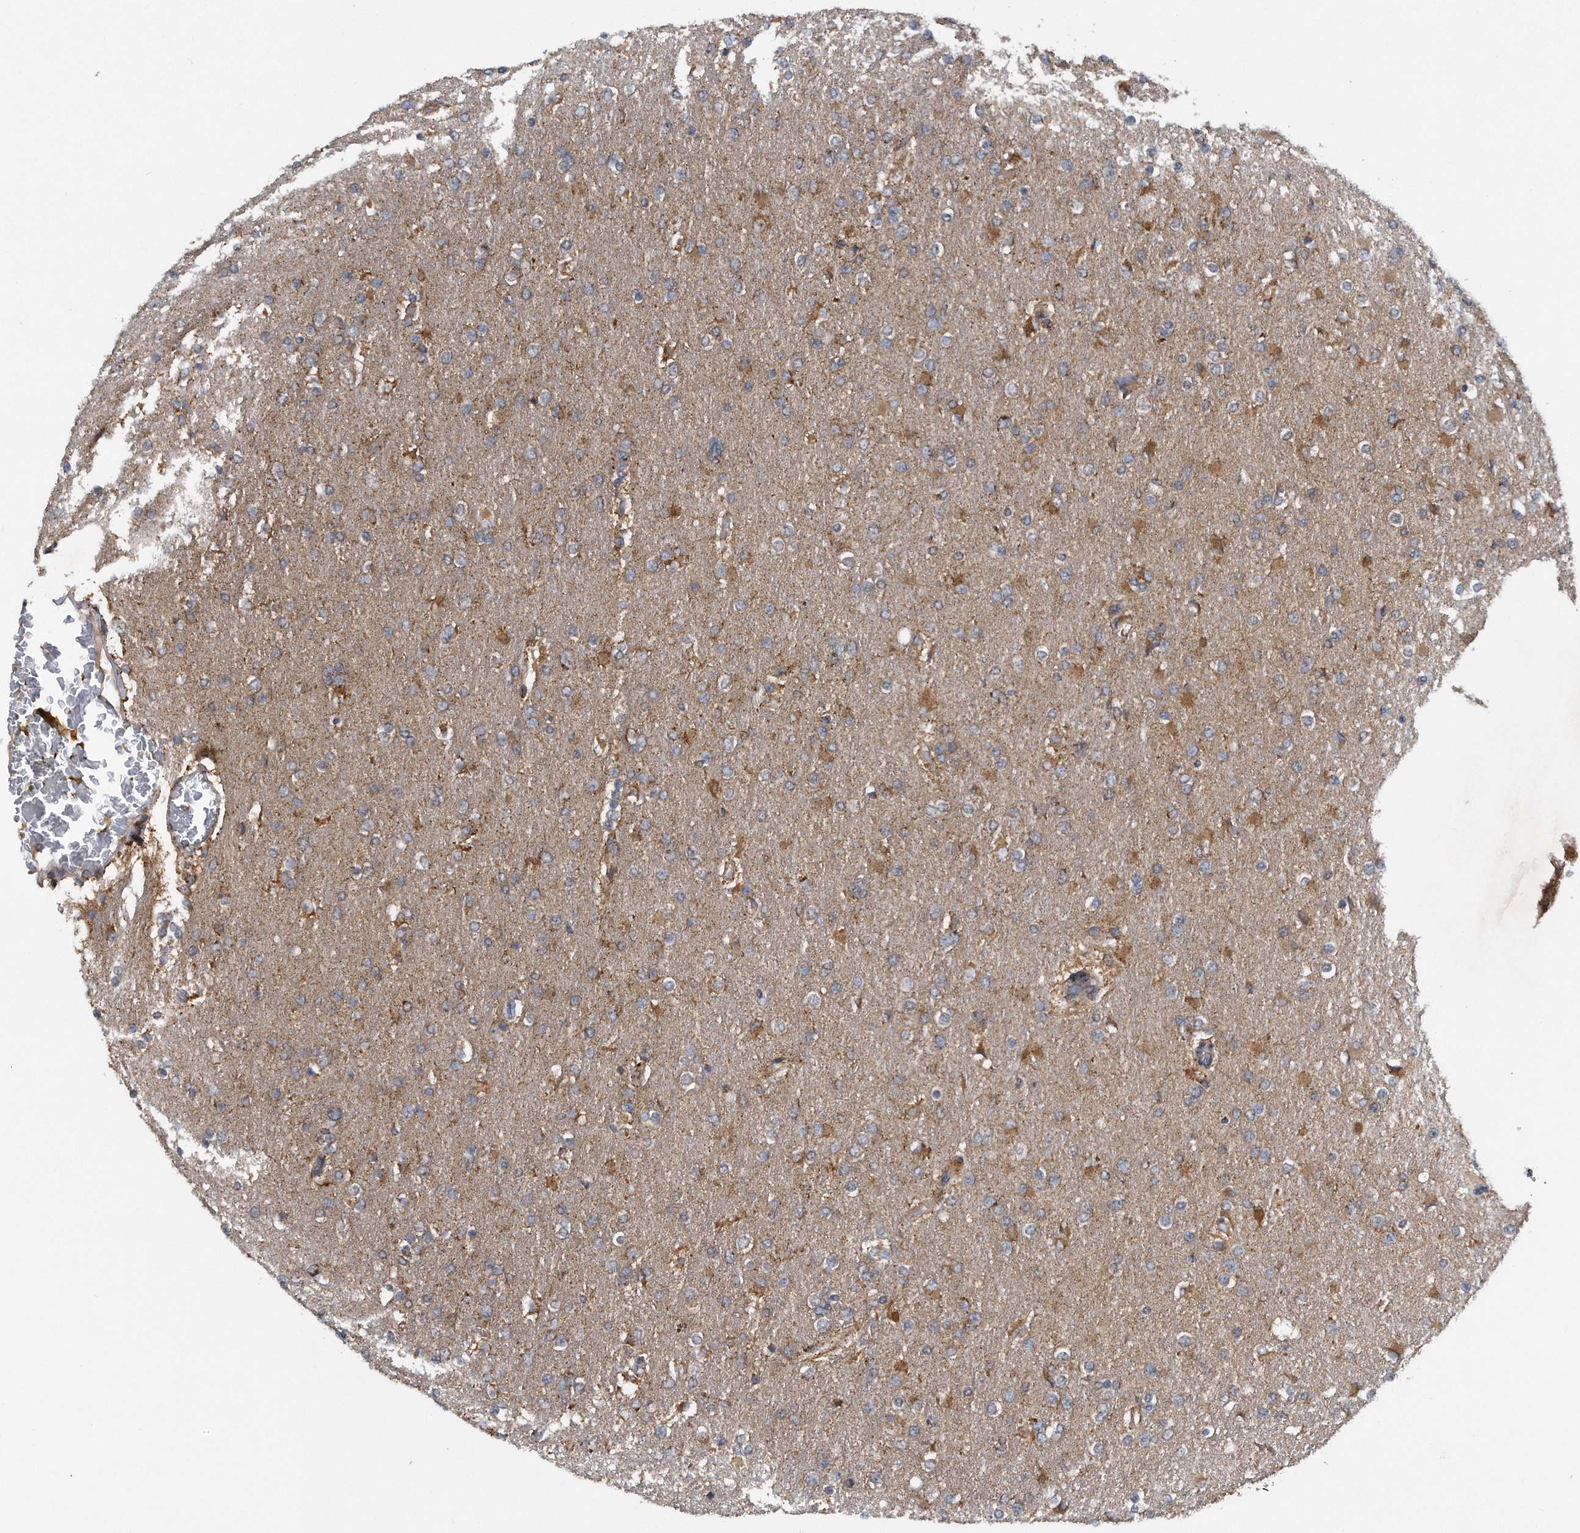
{"staining": {"intensity": "moderate", "quantity": "<25%", "location": "cytoplasmic/membranous"}, "tissue": "glioma", "cell_type": "Tumor cells", "image_type": "cancer", "snomed": [{"axis": "morphology", "description": "Glioma, malignant, High grade"}, {"axis": "topography", "description": "Cerebral cortex"}], "caption": "Approximately <25% of tumor cells in human glioma exhibit moderate cytoplasmic/membranous protein staining as visualized by brown immunohistochemical staining.", "gene": "ALPK2", "patient": {"sex": "female", "age": 36}}